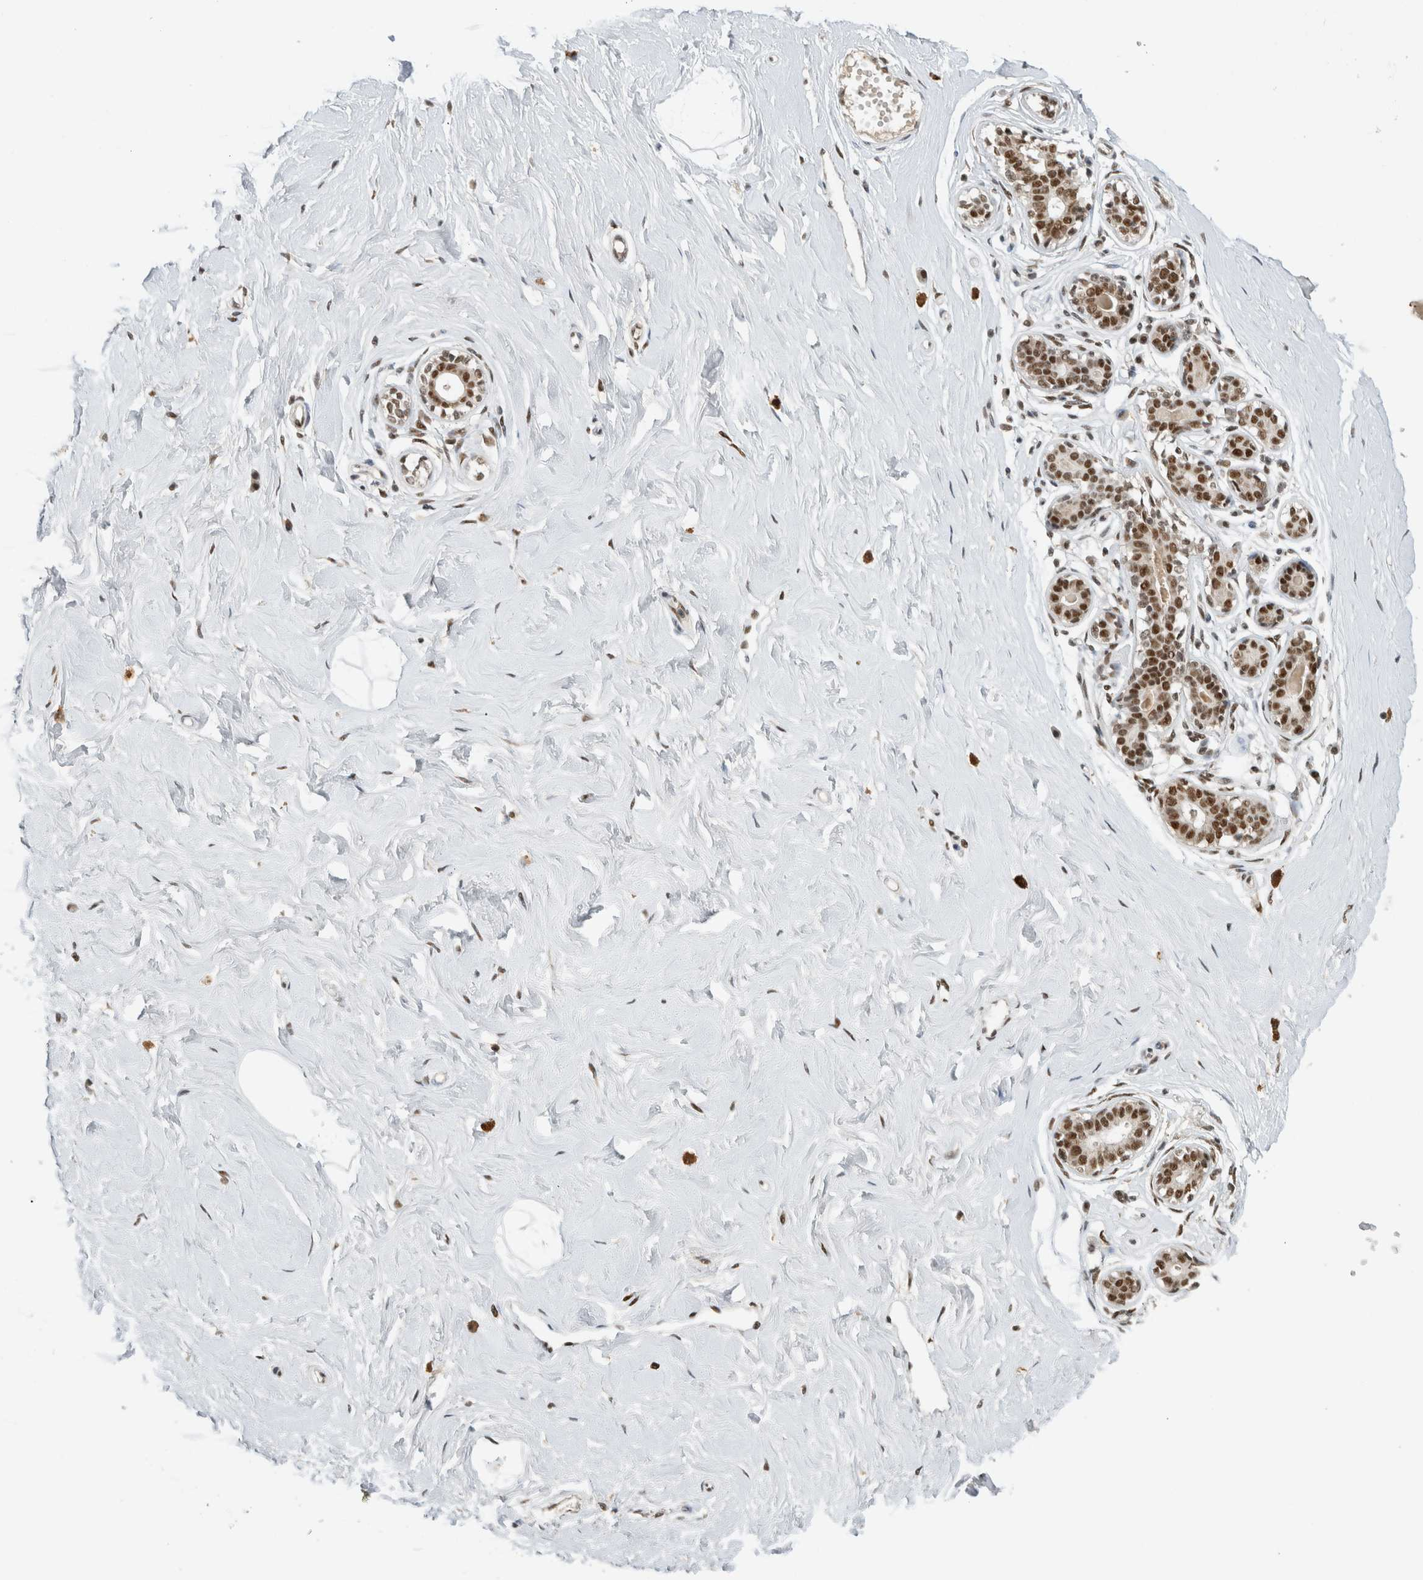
{"staining": {"intensity": "moderate", "quantity": ">75%", "location": "nuclear"}, "tissue": "breast", "cell_type": "Adipocytes", "image_type": "normal", "snomed": [{"axis": "morphology", "description": "Normal tissue, NOS"}, {"axis": "morphology", "description": "Adenoma, NOS"}, {"axis": "topography", "description": "Breast"}], "caption": "DAB immunohistochemical staining of unremarkable breast shows moderate nuclear protein staining in approximately >75% of adipocytes. The protein of interest is stained brown, and the nuclei are stained in blue (DAB IHC with brightfield microscopy, high magnification).", "gene": "DDX42", "patient": {"sex": "female", "age": 23}}